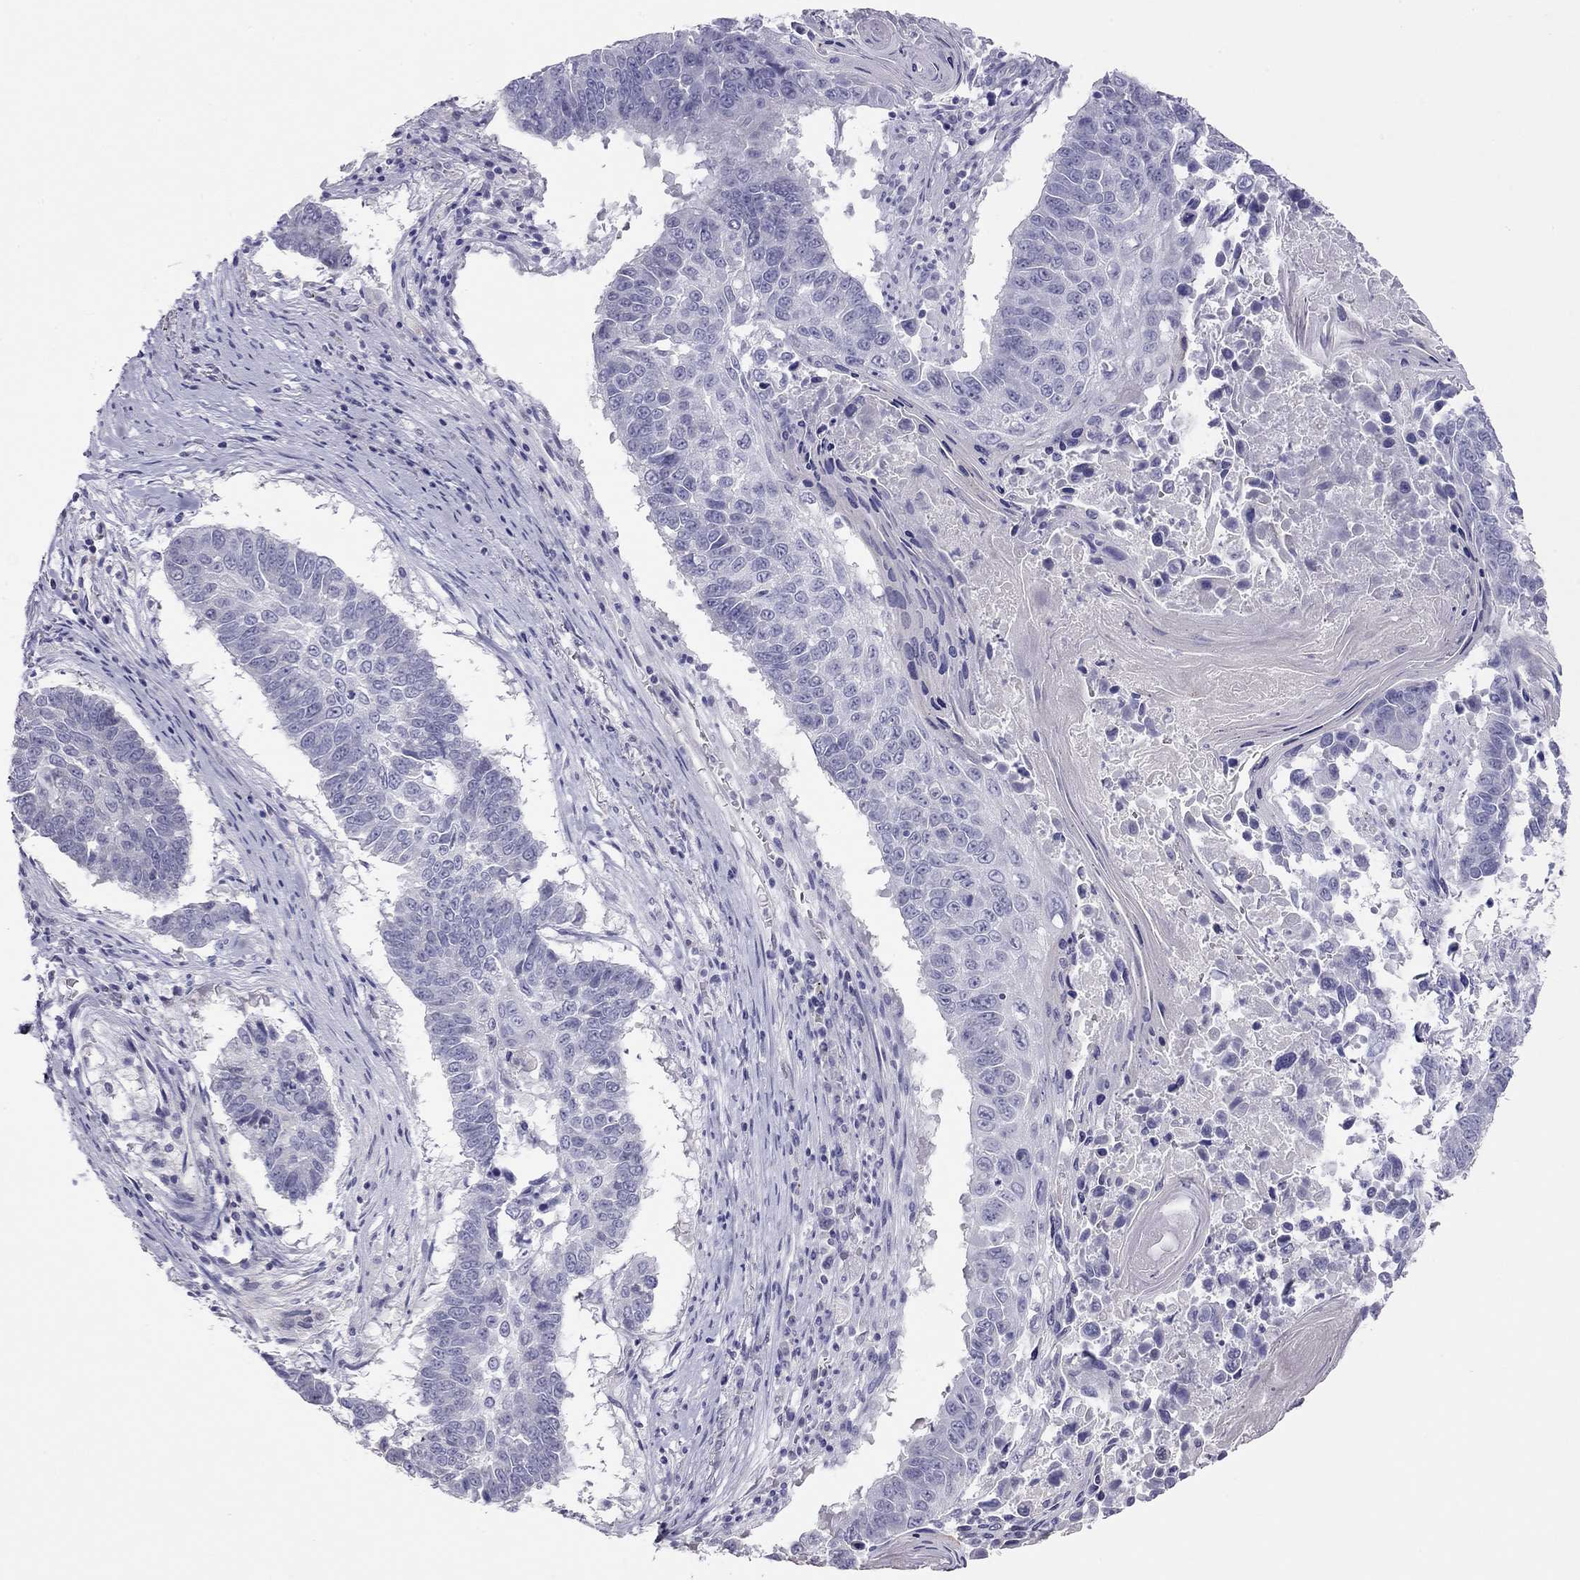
{"staining": {"intensity": "negative", "quantity": "none", "location": "none"}, "tissue": "lung cancer", "cell_type": "Tumor cells", "image_type": "cancer", "snomed": [{"axis": "morphology", "description": "Squamous cell carcinoma, NOS"}, {"axis": "topography", "description": "Lung"}], "caption": "High magnification brightfield microscopy of squamous cell carcinoma (lung) stained with DAB (3,3'-diaminobenzidine) (brown) and counterstained with hematoxylin (blue): tumor cells show no significant expression.", "gene": "KCNV2", "patient": {"sex": "male", "age": 73}}